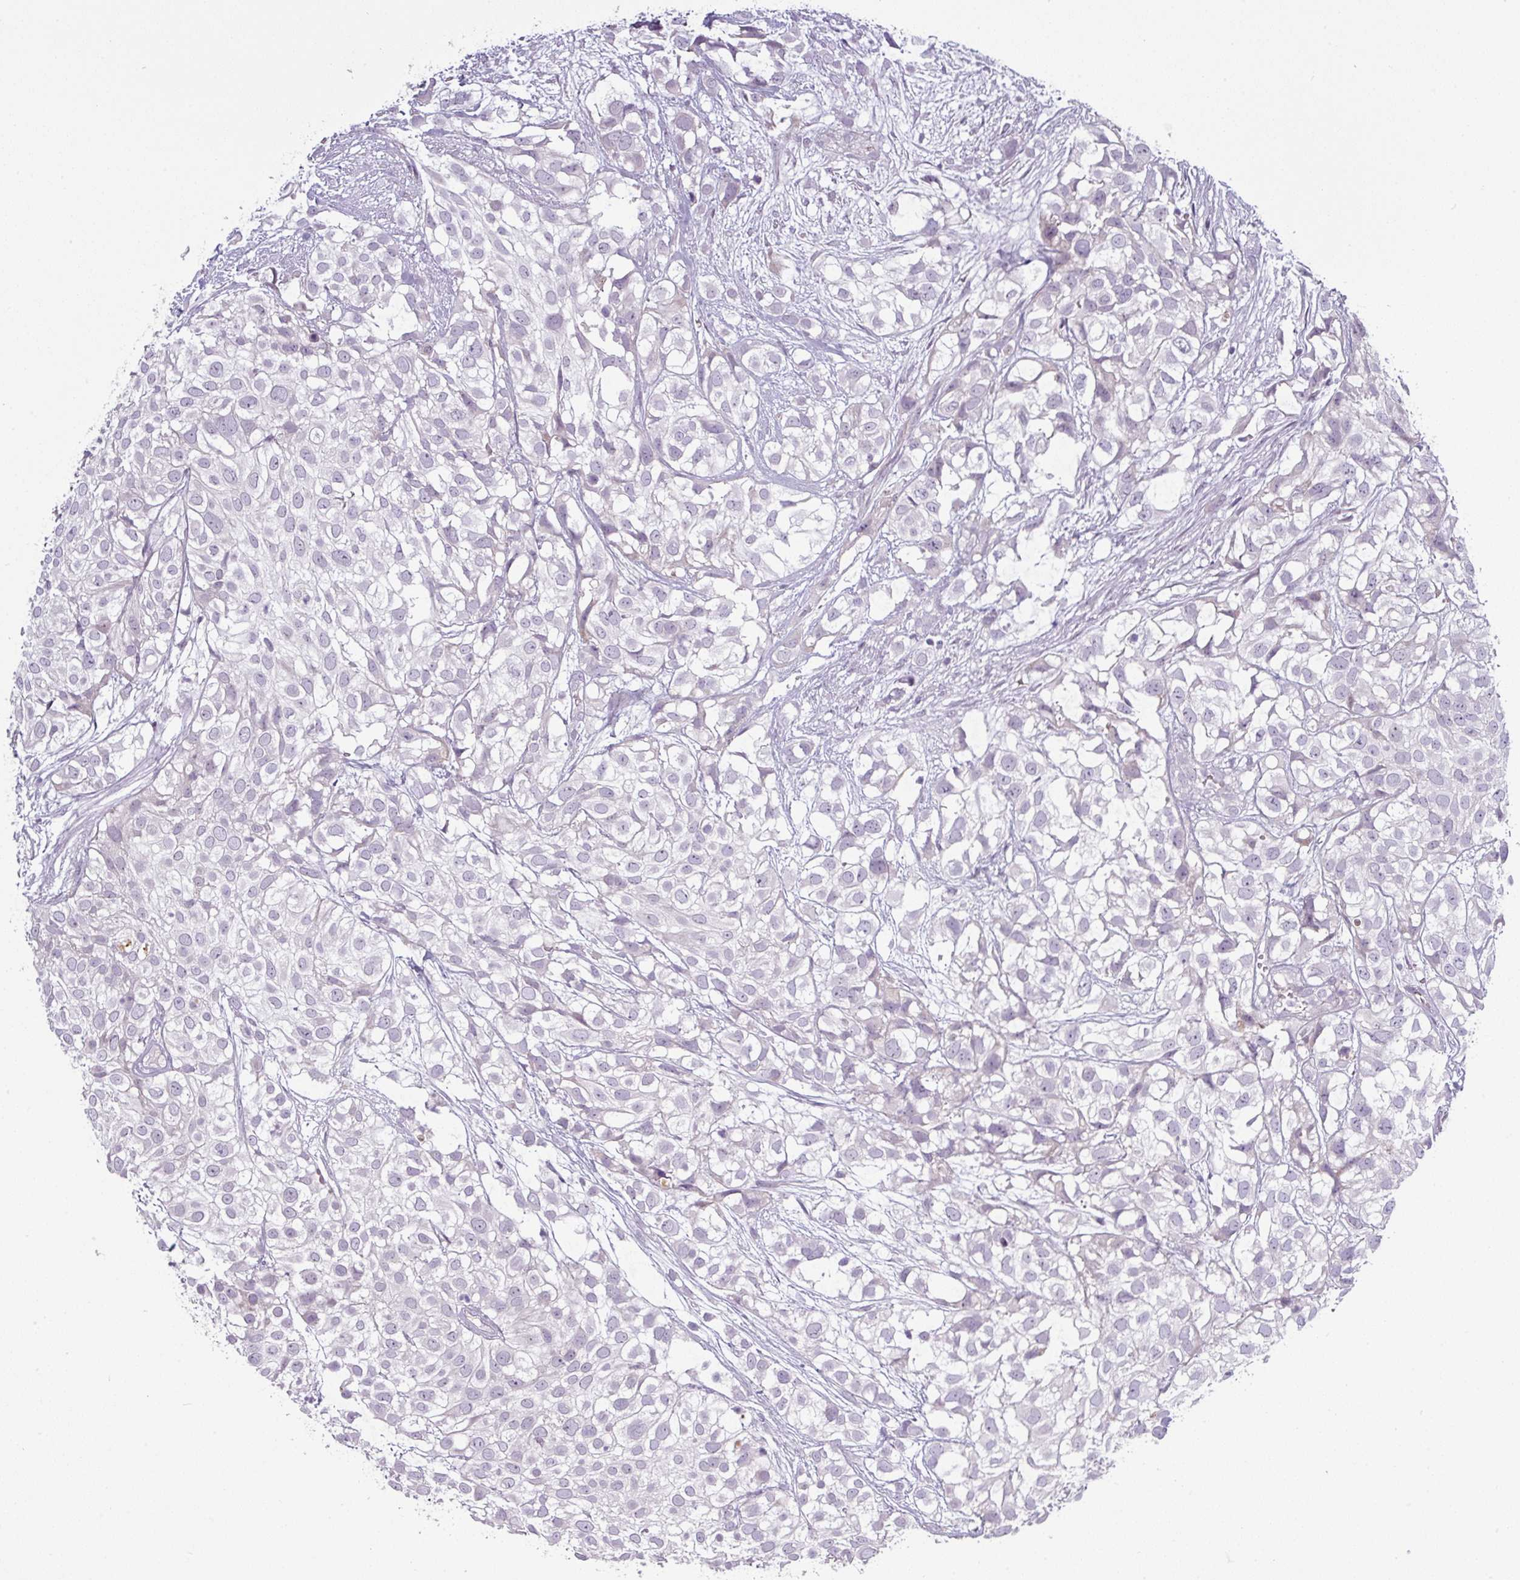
{"staining": {"intensity": "negative", "quantity": "none", "location": "none"}, "tissue": "urothelial cancer", "cell_type": "Tumor cells", "image_type": "cancer", "snomed": [{"axis": "morphology", "description": "Urothelial carcinoma, High grade"}, {"axis": "topography", "description": "Urinary bladder"}], "caption": "A high-resolution photomicrograph shows IHC staining of urothelial cancer, which exhibits no significant expression in tumor cells. (DAB immunohistochemistry (IHC) visualized using brightfield microscopy, high magnification).", "gene": "C2orf16", "patient": {"sex": "male", "age": 56}}